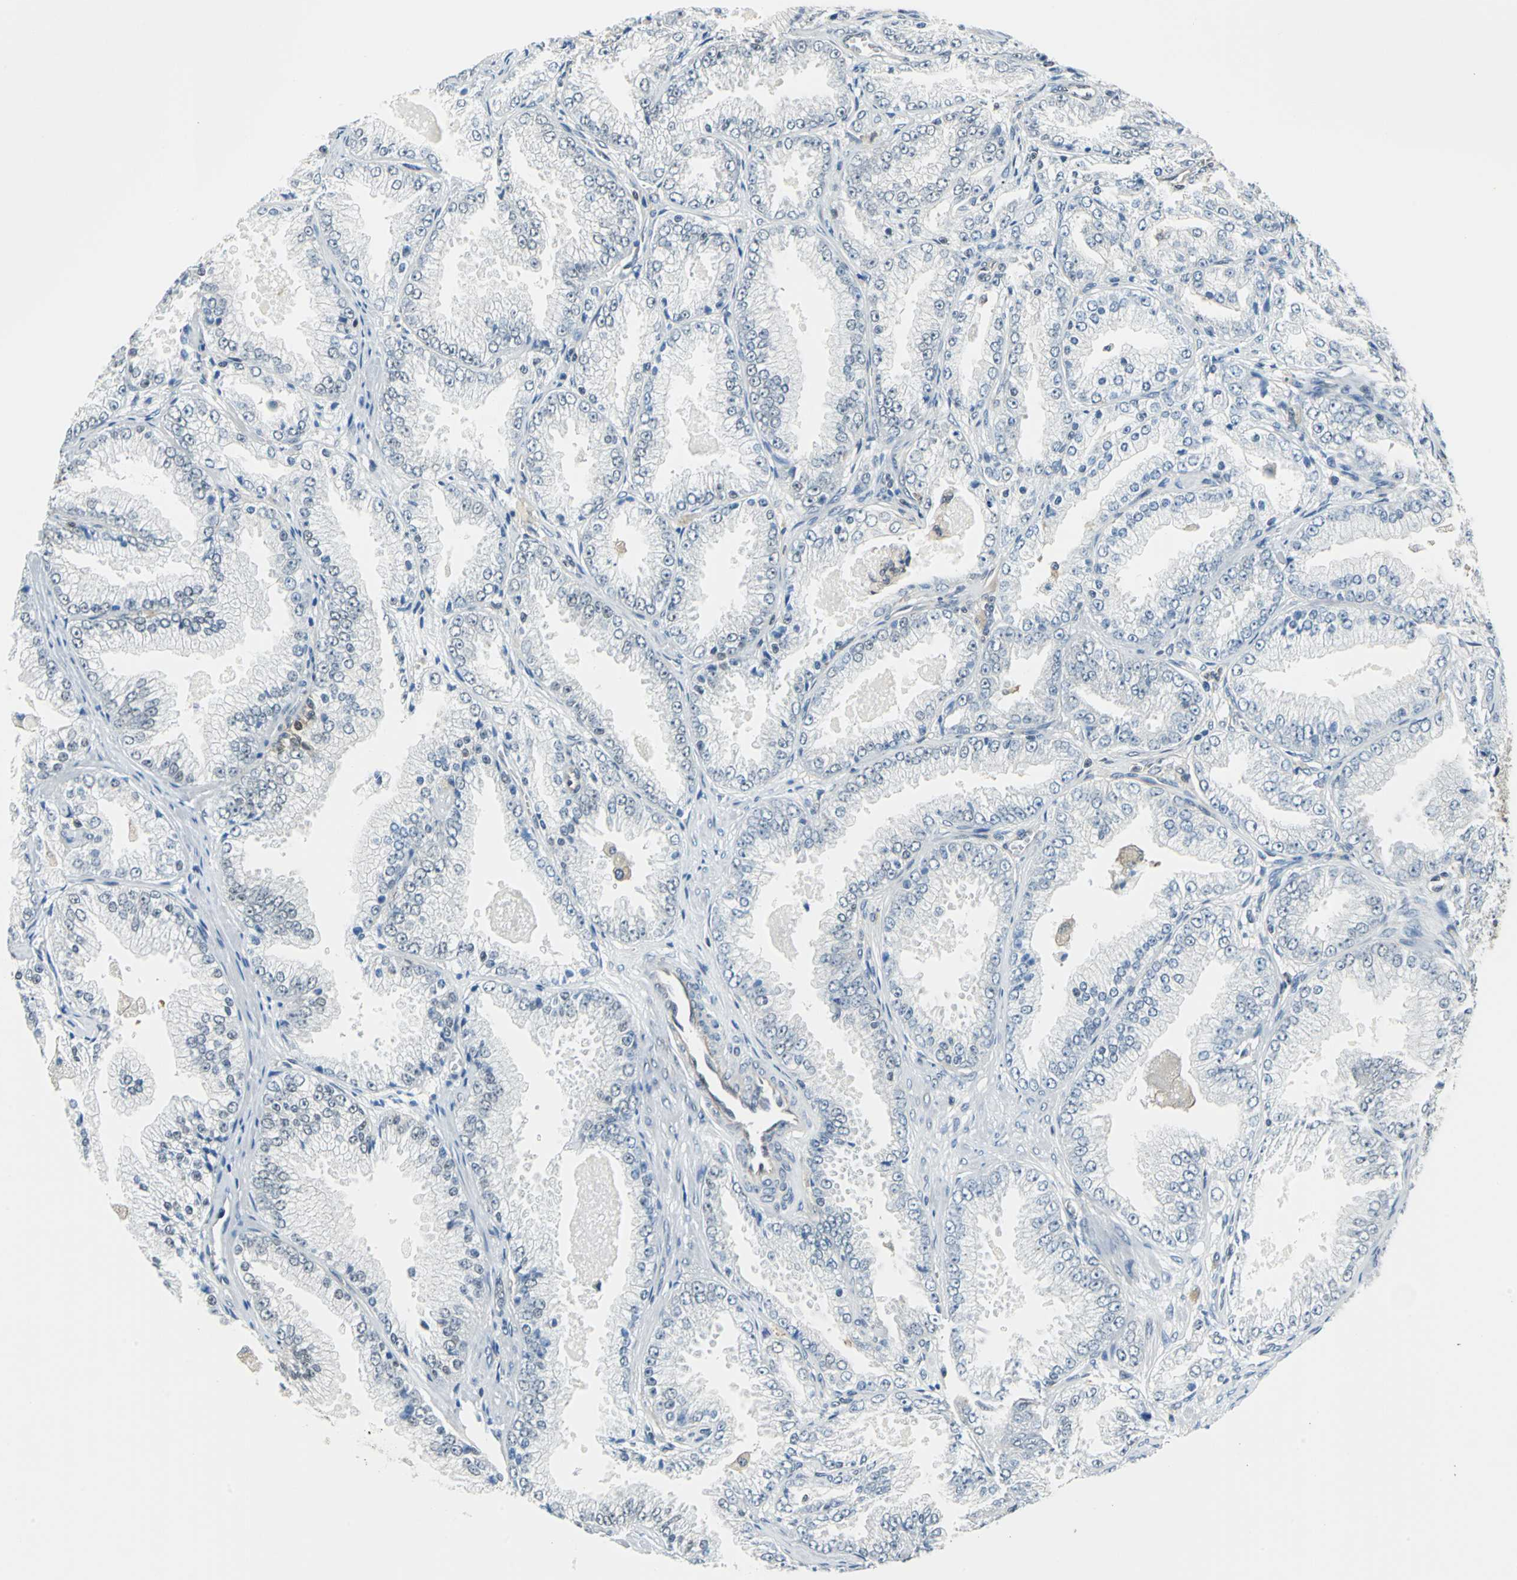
{"staining": {"intensity": "negative", "quantity": "none", "location": "none"}, "tissue": "prostate cancer", "cell_type": "Tumor cells", "image_type": "cancer", "snomed": [{"axis": "morphology", "description": "Adenocarcinoma, High grade"}, {"axis": "topography", "description": "Prostate"}], "caption": "DAB immunohistochemical staining of human prostate cancer (high-grade adenocarcinoma) displays no significant positivity in tumor cells.", "gene": "ARPC3", "patient": {"sex": "male", "age": 61}}